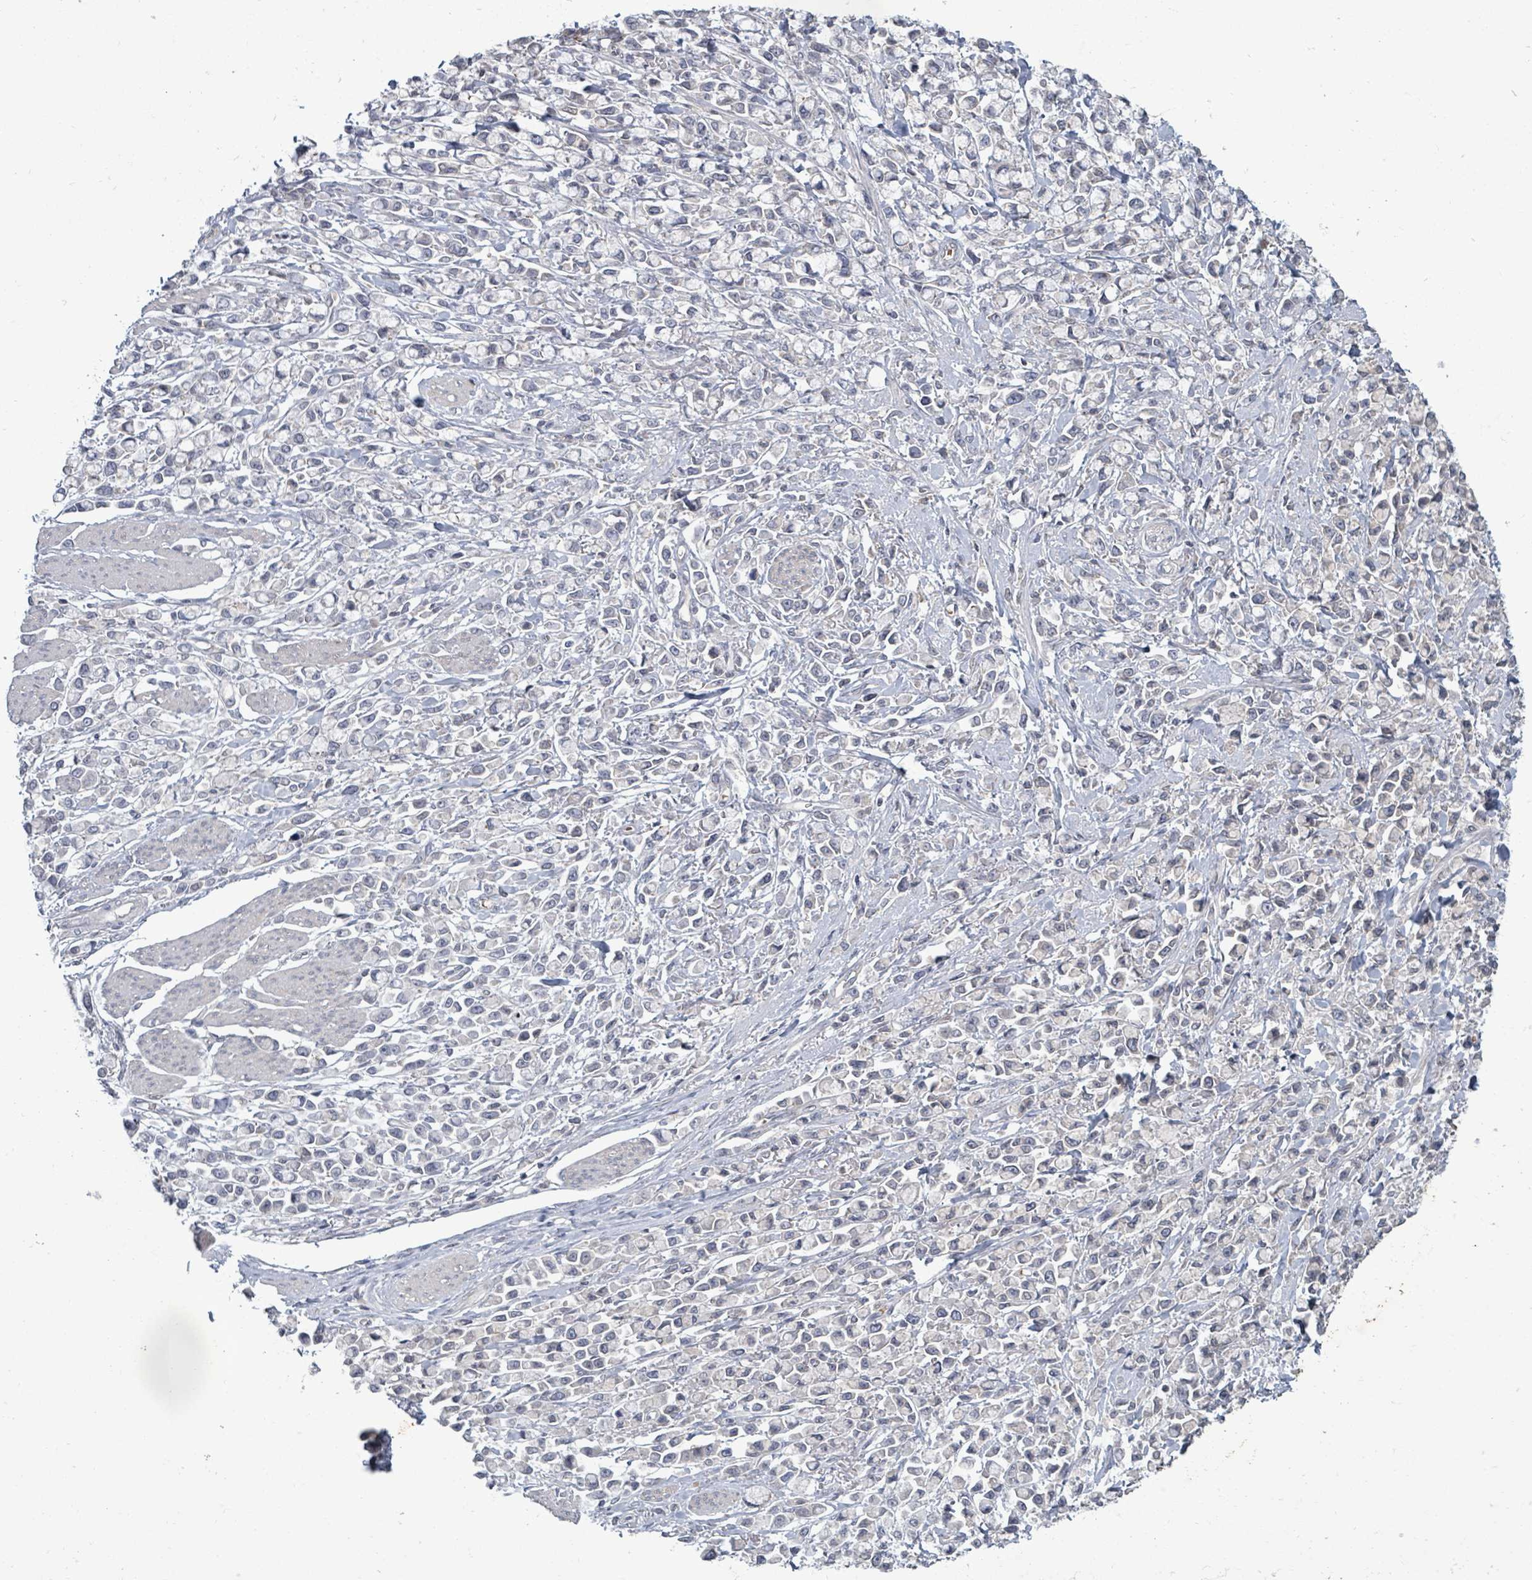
{"staining": {"intensity": "negative", "quantity": "none", "location": "none"}, "tissue": "stomach cancer", "cell_type": "Tumor cells", "image_type": "cancer", "snomed": [{"axis": "morphology", "description": "Adenocarcinoma, NOS"}, {"axis": "topography", "description": "Stomach"}], "caption": "Stomach cancer was stained to show a protein in brown. There is no significant expression in tumor cells.", "gene": "GRM8", "patient": {"sex": "female", "age": 81}}